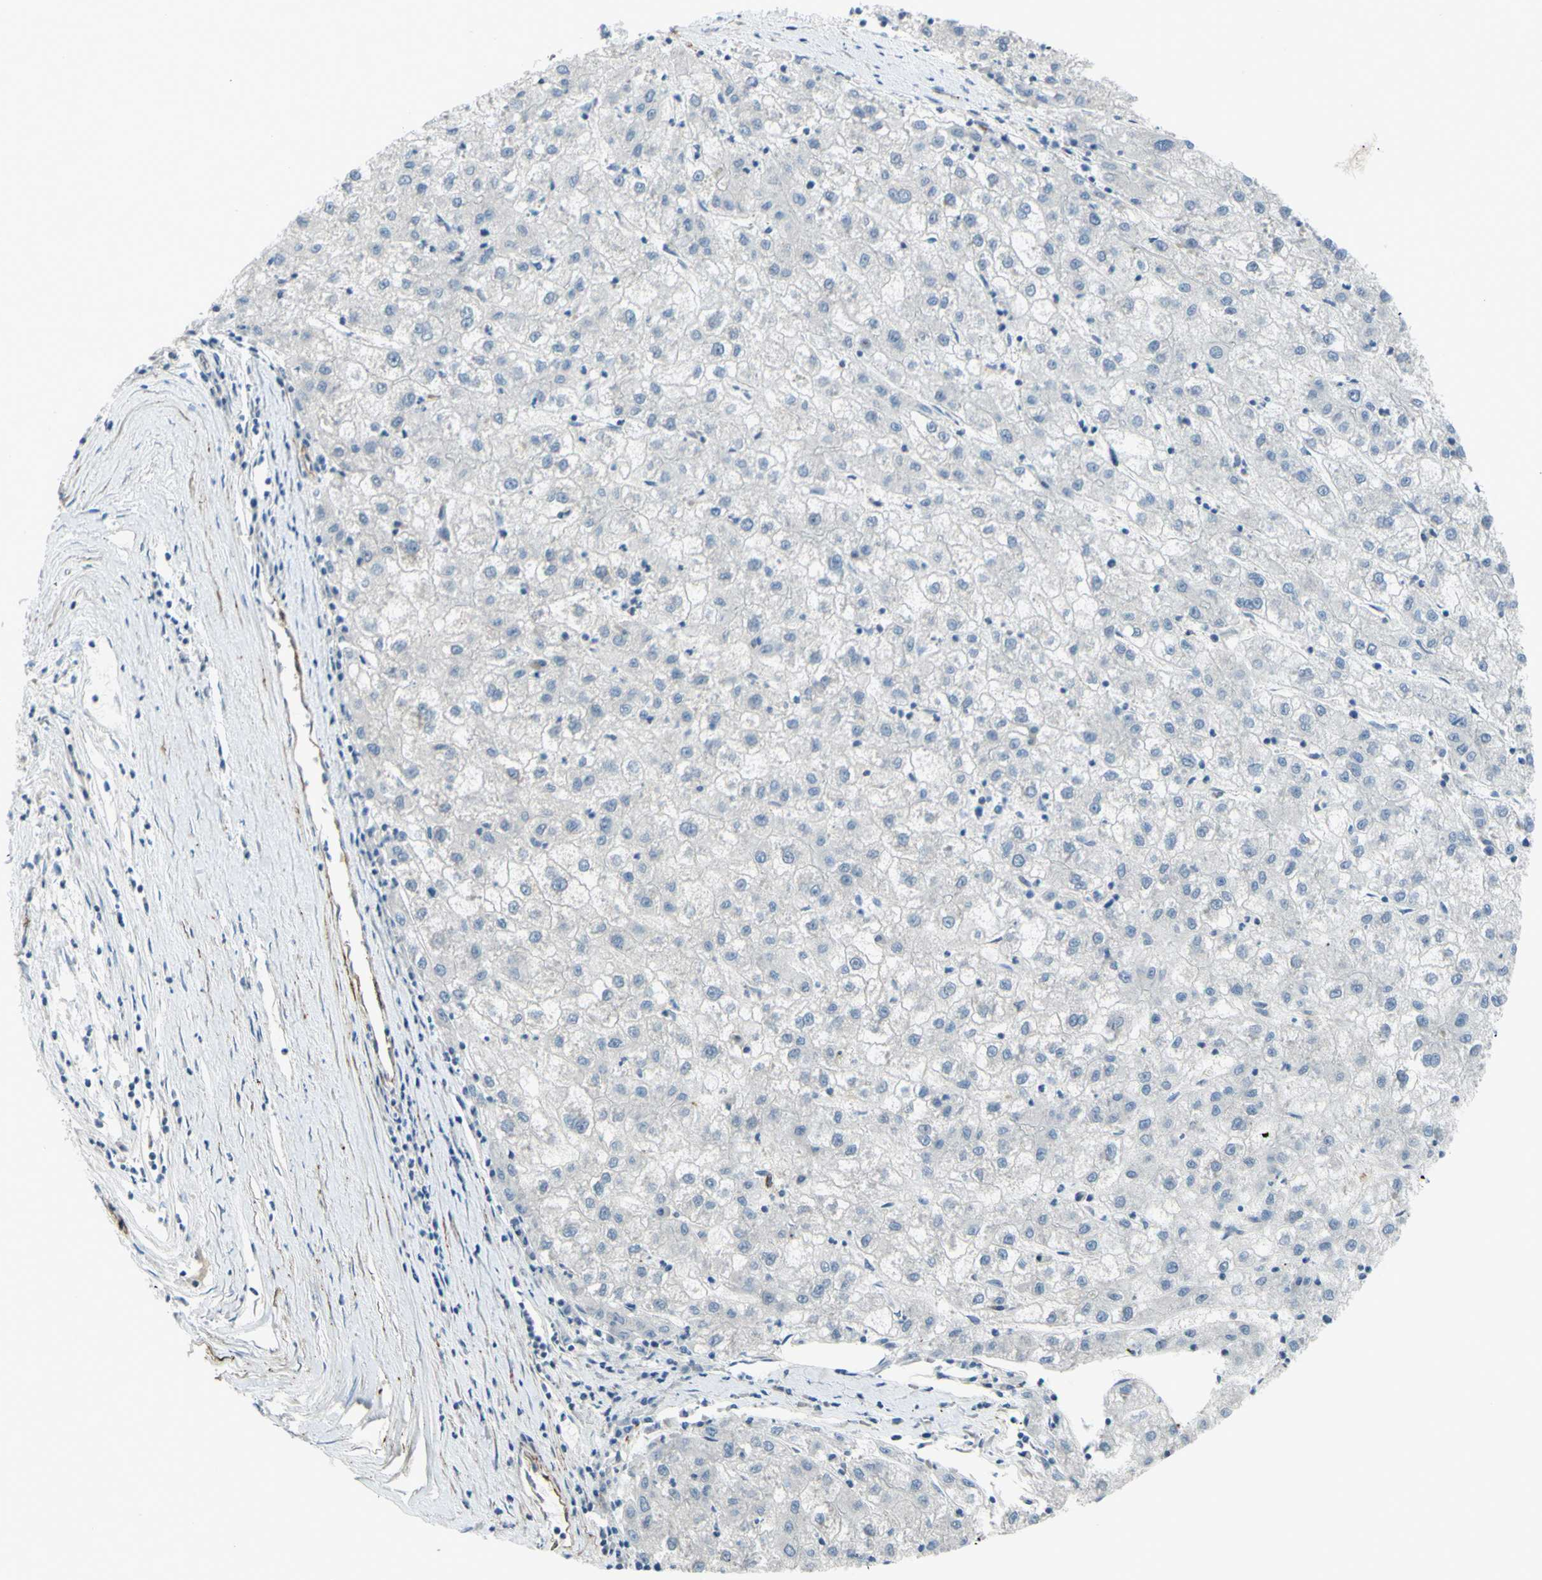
{"staining": {"intensity": "negative", "quantity": "none", "location": "none"}, "tissue": "liver cancer", "cell_type": "Tumor cells", "image_type": "cancer", "snomed": [{"axis": "morphology", "description": "Carcinoma, Hepatocellular, NOS"}, {"axis": "topography", "description": "Liver"}], "caption": "Immunohistochemistry (IHC) histopathology image of neoplastic tissue: human hepatocellular carcinoma (liver) stained with DAB (3,3'-diaminobenzidine) displays no significant protein positivity in tumor cells.", "gene": "PRRG2", "patient": {"sex": "male", "age": 72}}